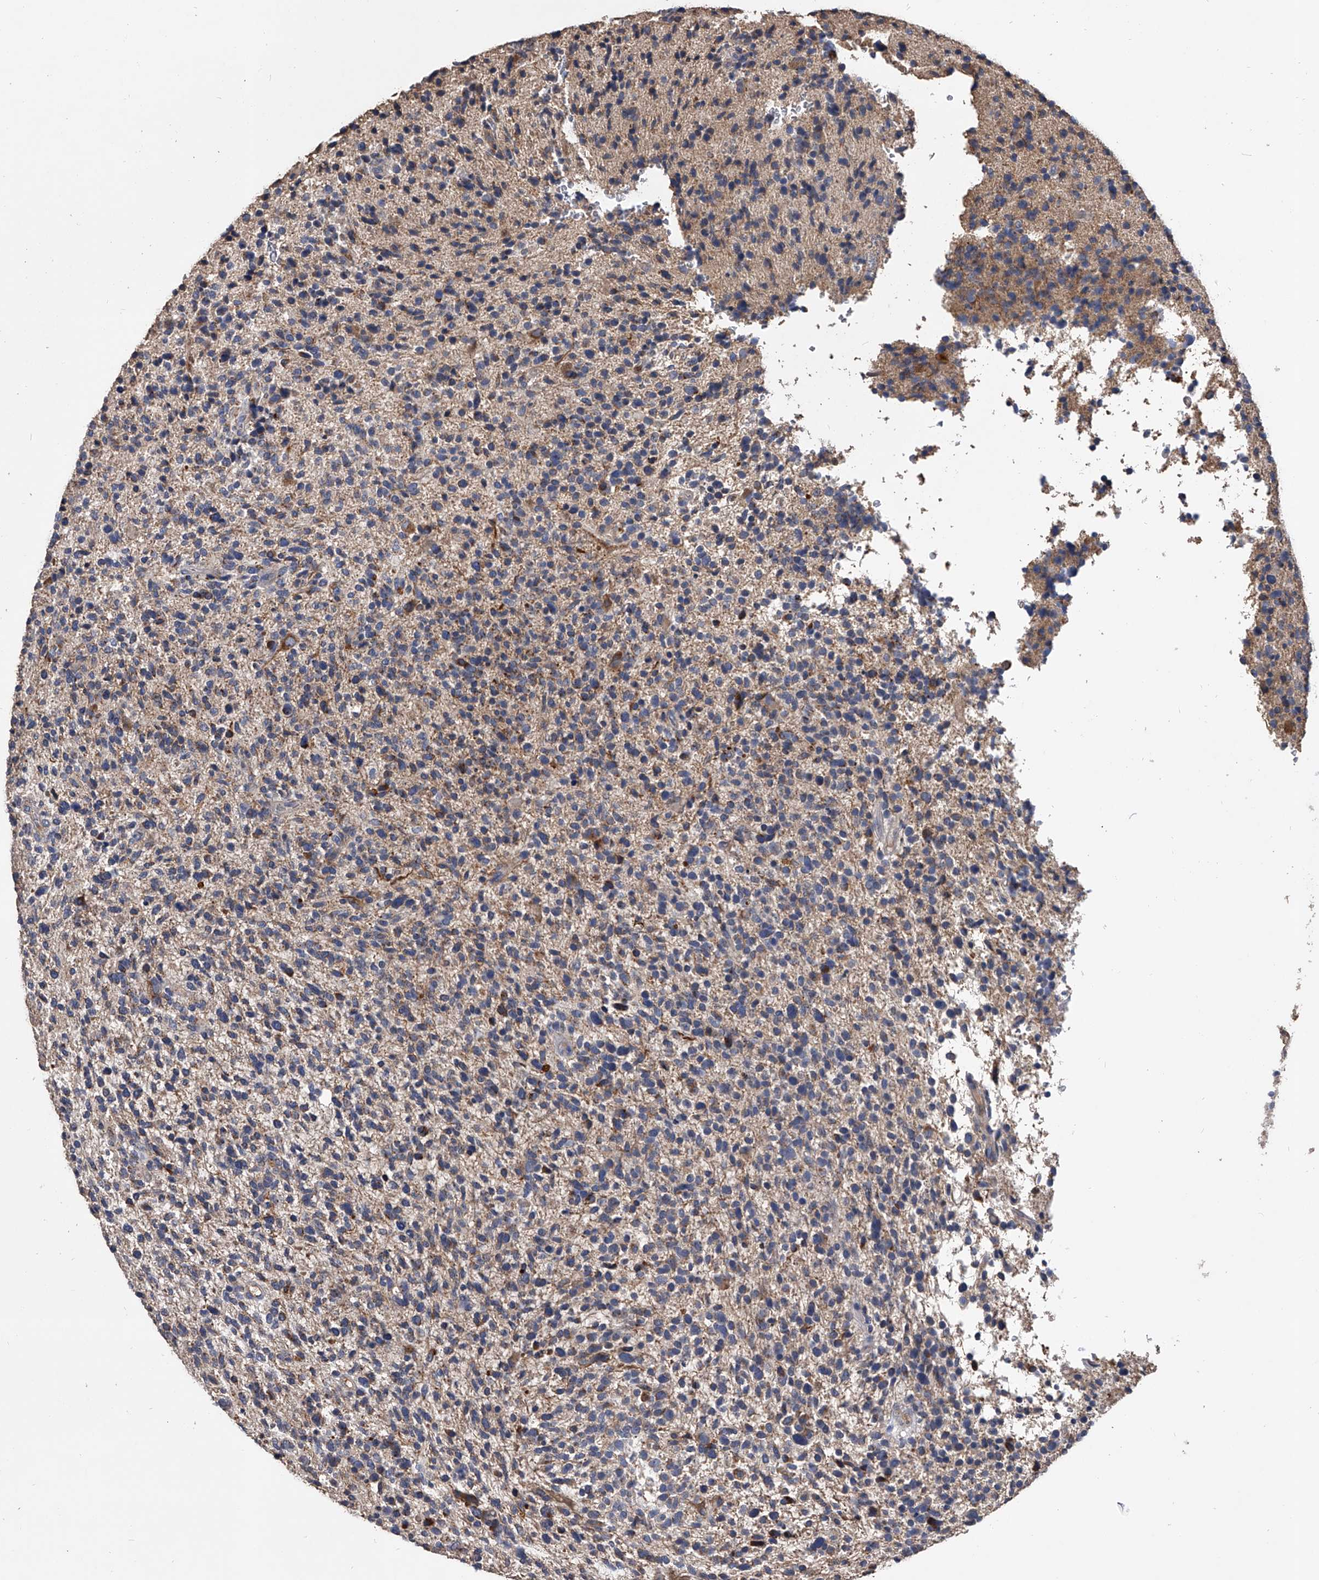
{"staining": {"intensity": "weak", "quantity": "25%-75%", "location": "cytoplasmic/membranous"}, "tissue": "glioma", "cell_type": "Tumor cells", "image_type": "cancer", "snomed": [{"axis": "morphology", "description": "Glioma, malignant, High grade"}, {"axis": "topography", "description": "Brain"}], "caption": "Immunohistochemistry (IHC) of high-grade glioma (malignant) reveals low levels of weak cytoplasmic/membranous positivity in approximately 25%-75% of tumor cells.", "gene": "NRP1", "patient": {"sex": "male", "age": 72}}